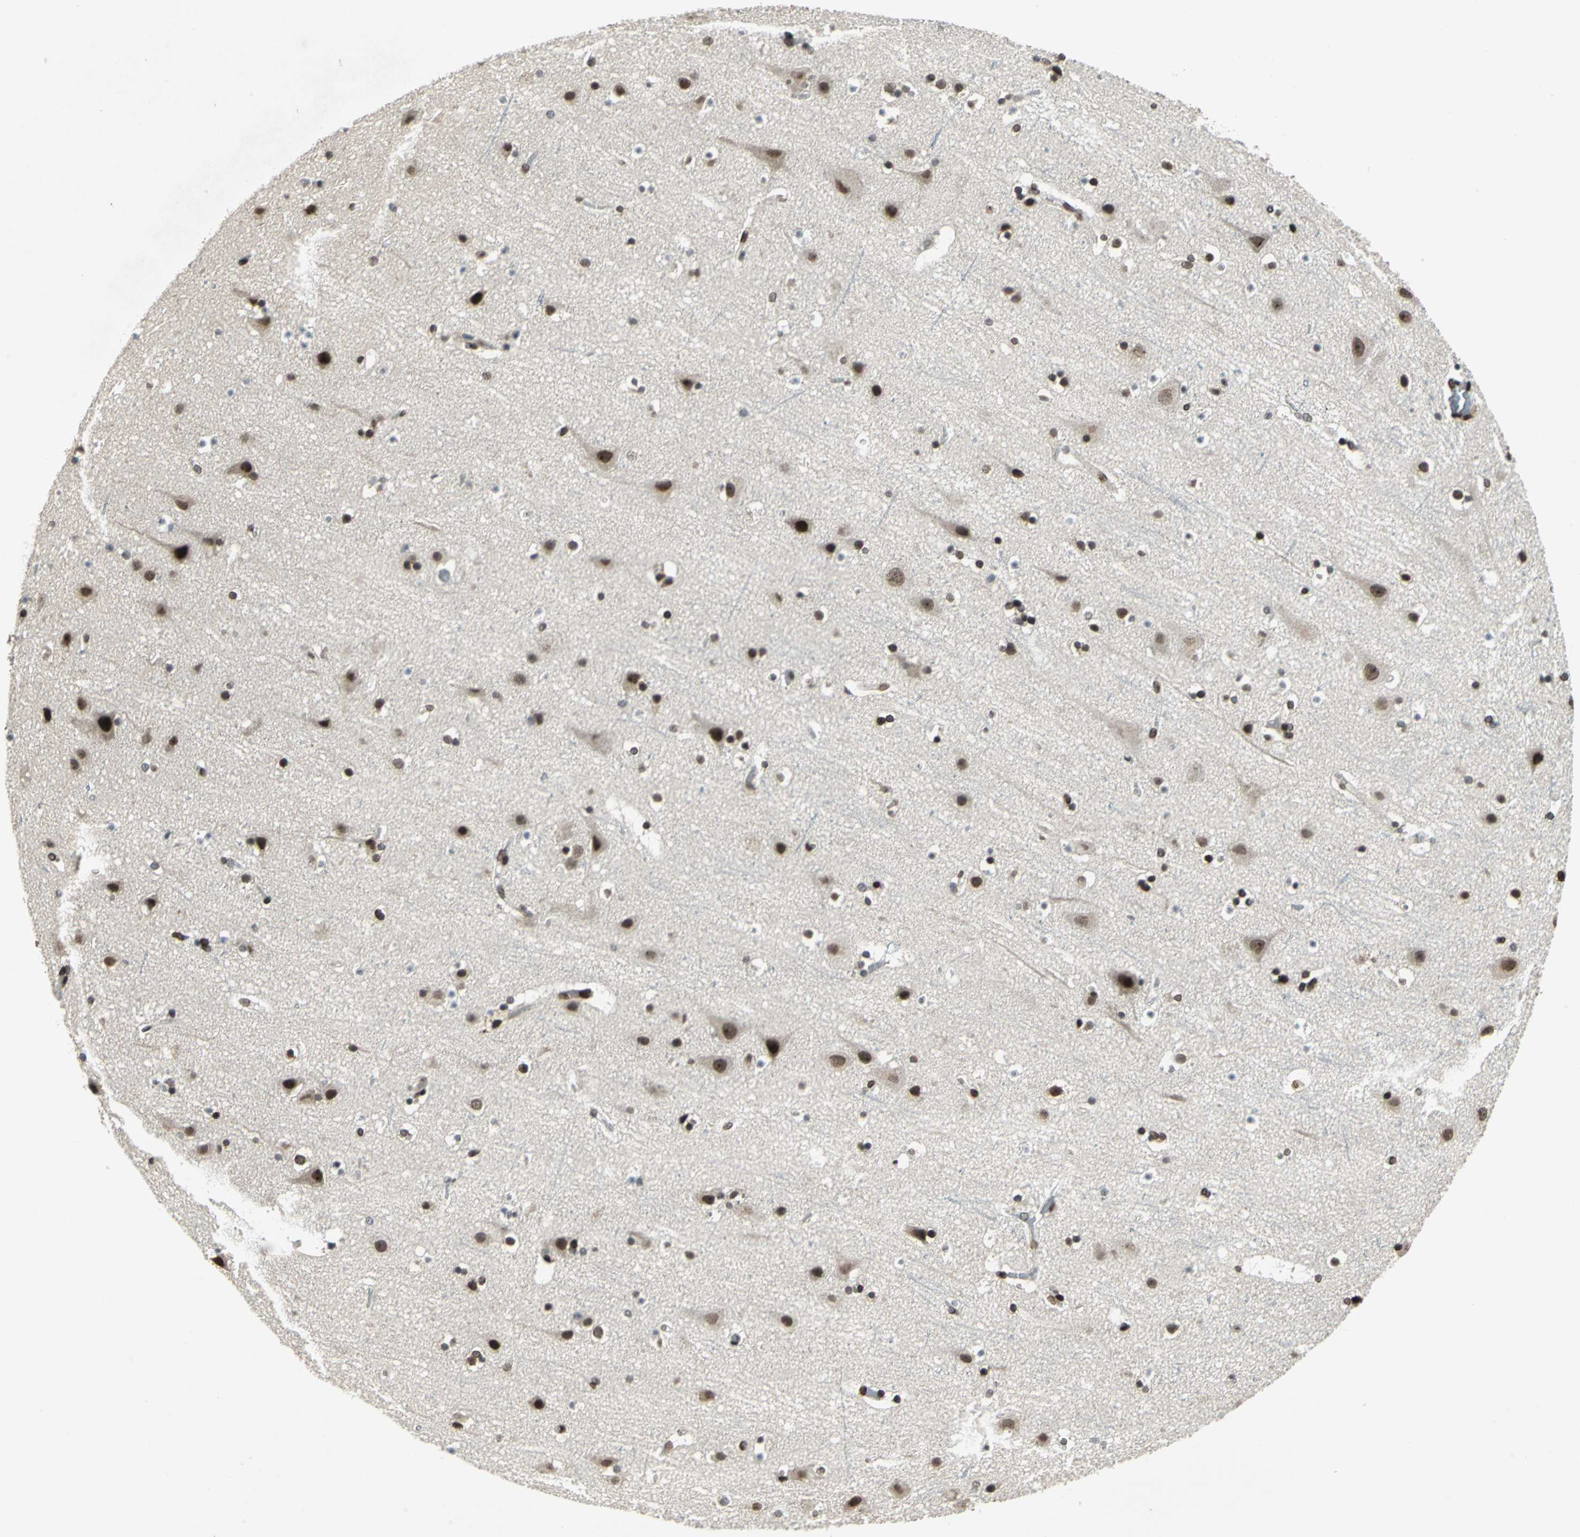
{"staining": {"intensity": "moderate", "quantity": ">75%", "location": "nuclear"}, "tissue": "cerebral cortex", "cell_type": "Endothelial cells", "image_type": "normal", "snomed": [{"axis": "morphology", "description": "Normal tissue, NOS"}, {"axis": "topography", "description": "Cerebral cortex"}], "caption": "Unremarkable cerebral cortex reveals moderate nuclear staining in about >75% of endothelial cells, visualized by immunohistochemistry. (DAB IHC, brown staining for protein, blue staining for nuclei).", "gene": "ISY1", "patient": {"sex": "male", "age": 45}}